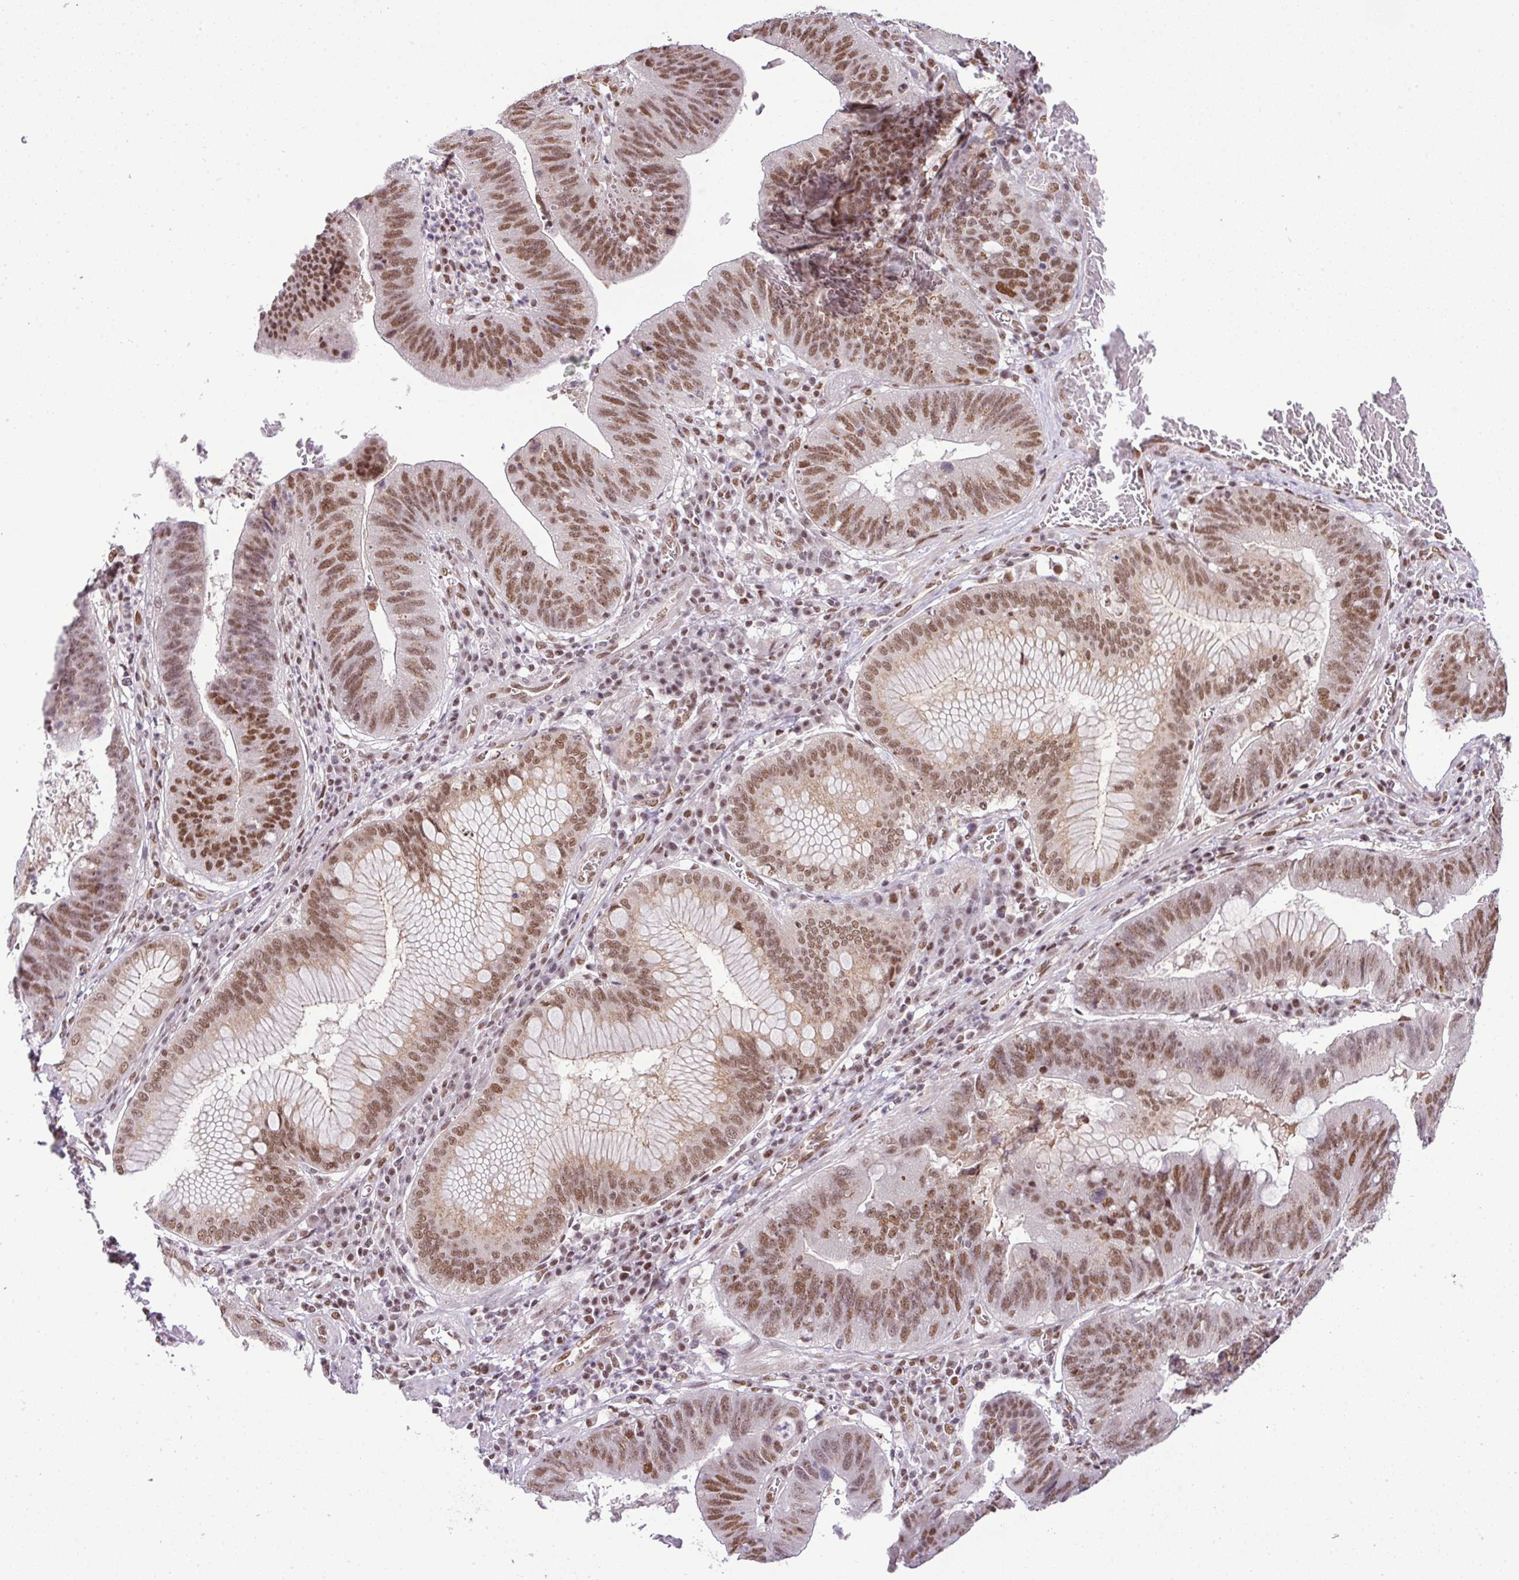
{"staining": {"intensity": "moderate", "quantity": ">75%", "location": "nuclear"}, "tissue": "stomach cancer", "cell_type": "Tumor cells", "image_type": "cancer", "snomed": [{"axis": "morphology", "description": "Adenocarcinoma, NOS"}, {"axis": "topography", "description": "Stomach"}], "caption": "IHC photomicrograph of stomach cancer stained for a protein (brown), which displays medium levels of moderate nuclear staining in about >75% of tumor cells.", "gene": "PGAP4", "patient": {"sex": "male", "age": 59}}